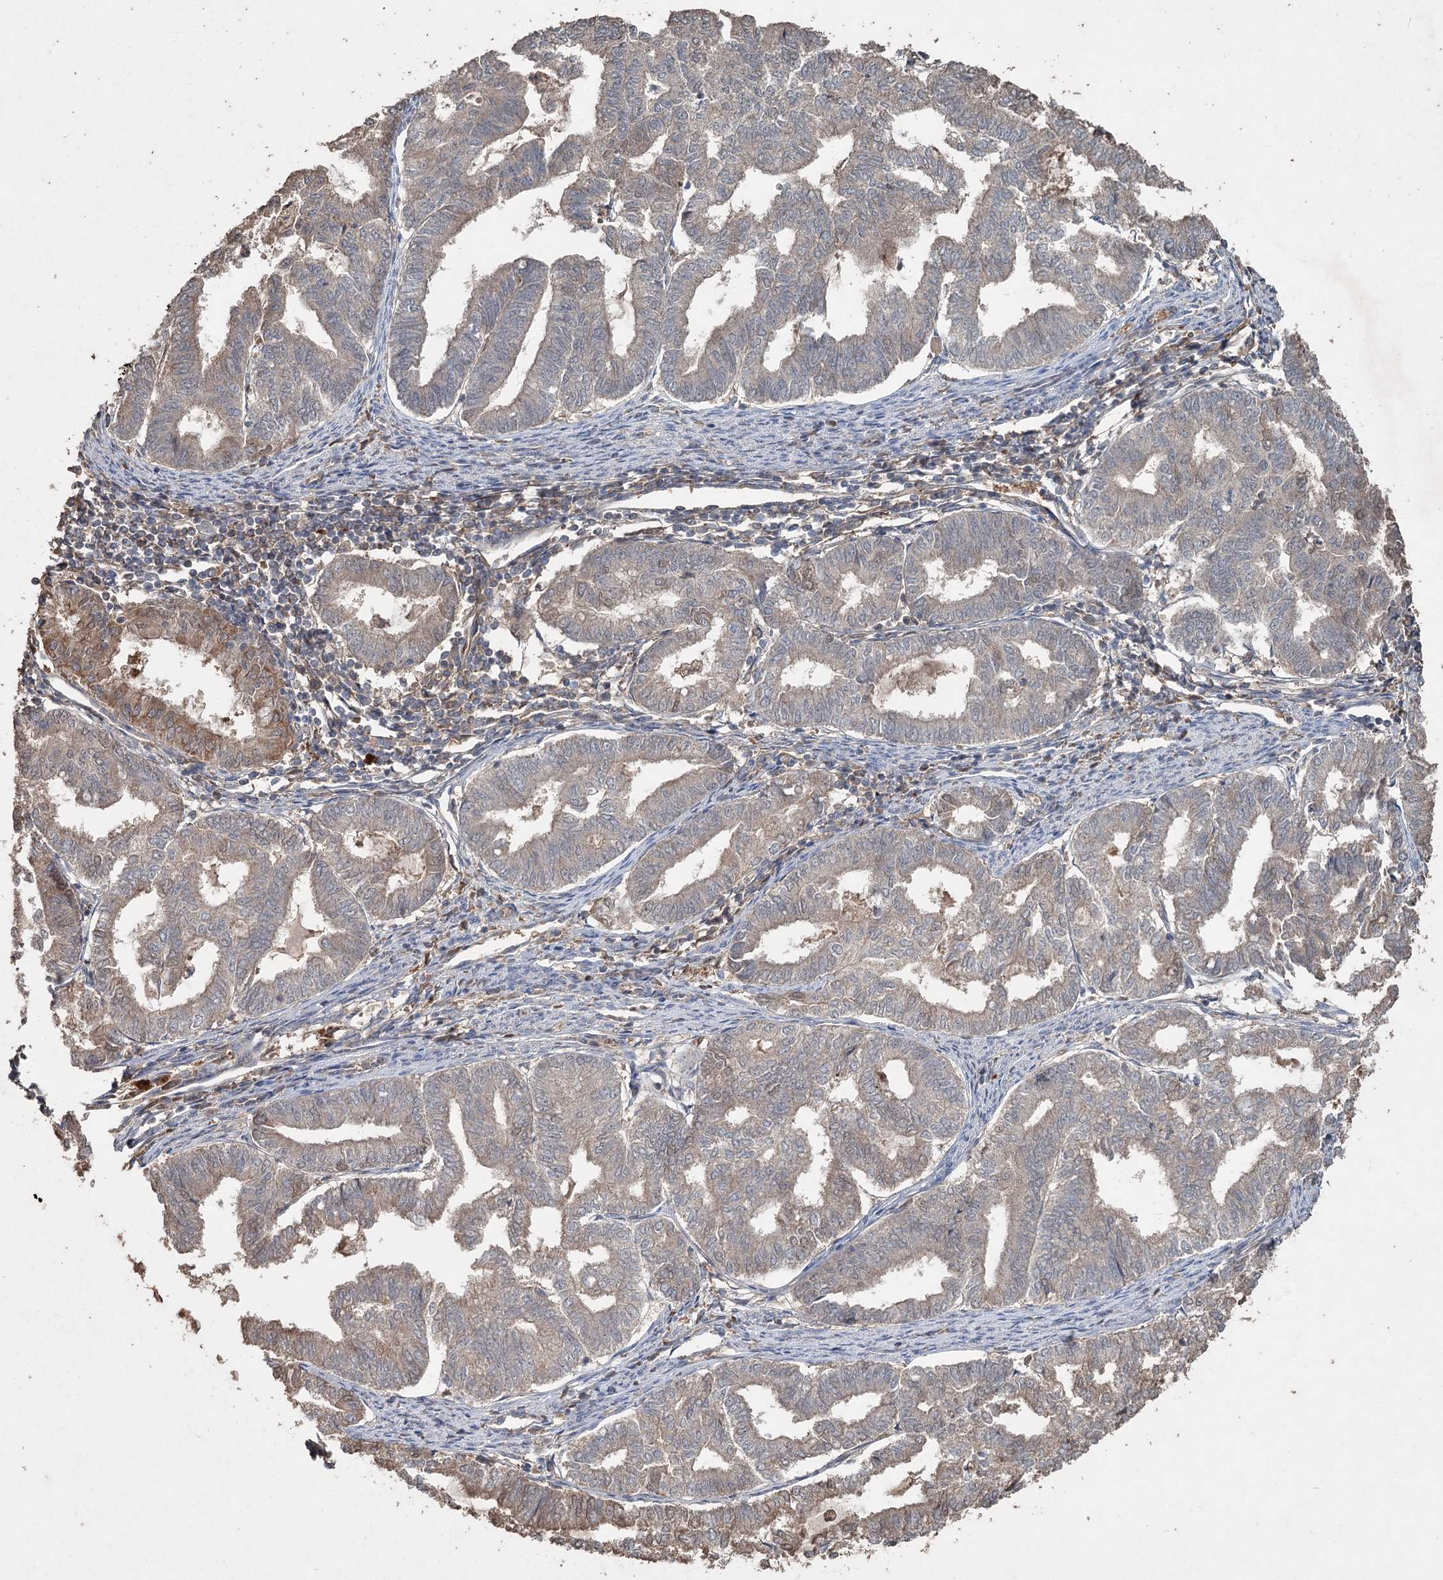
{"staining": {"intensity": "weak", "quantity": ">75%", "location": "cytoplasmic/membranous"}, "tissue": "endometrial cancer", "cell_type": "Tumor cells", "image_type": "cancer", "snomed": [{"axis": "morphology", "description": "Adenocarcinoma, NOS"}, {"axis": "topography", "description": "Endometrium"}], "caption": "Adenocarcinoma (endometrial) tissue demonstrates weak cytoplasmic/membranous staining in approximately >75% of tumor cells", "gene": "FBXO7", "patient": {"sex": "female", "age": 79}}